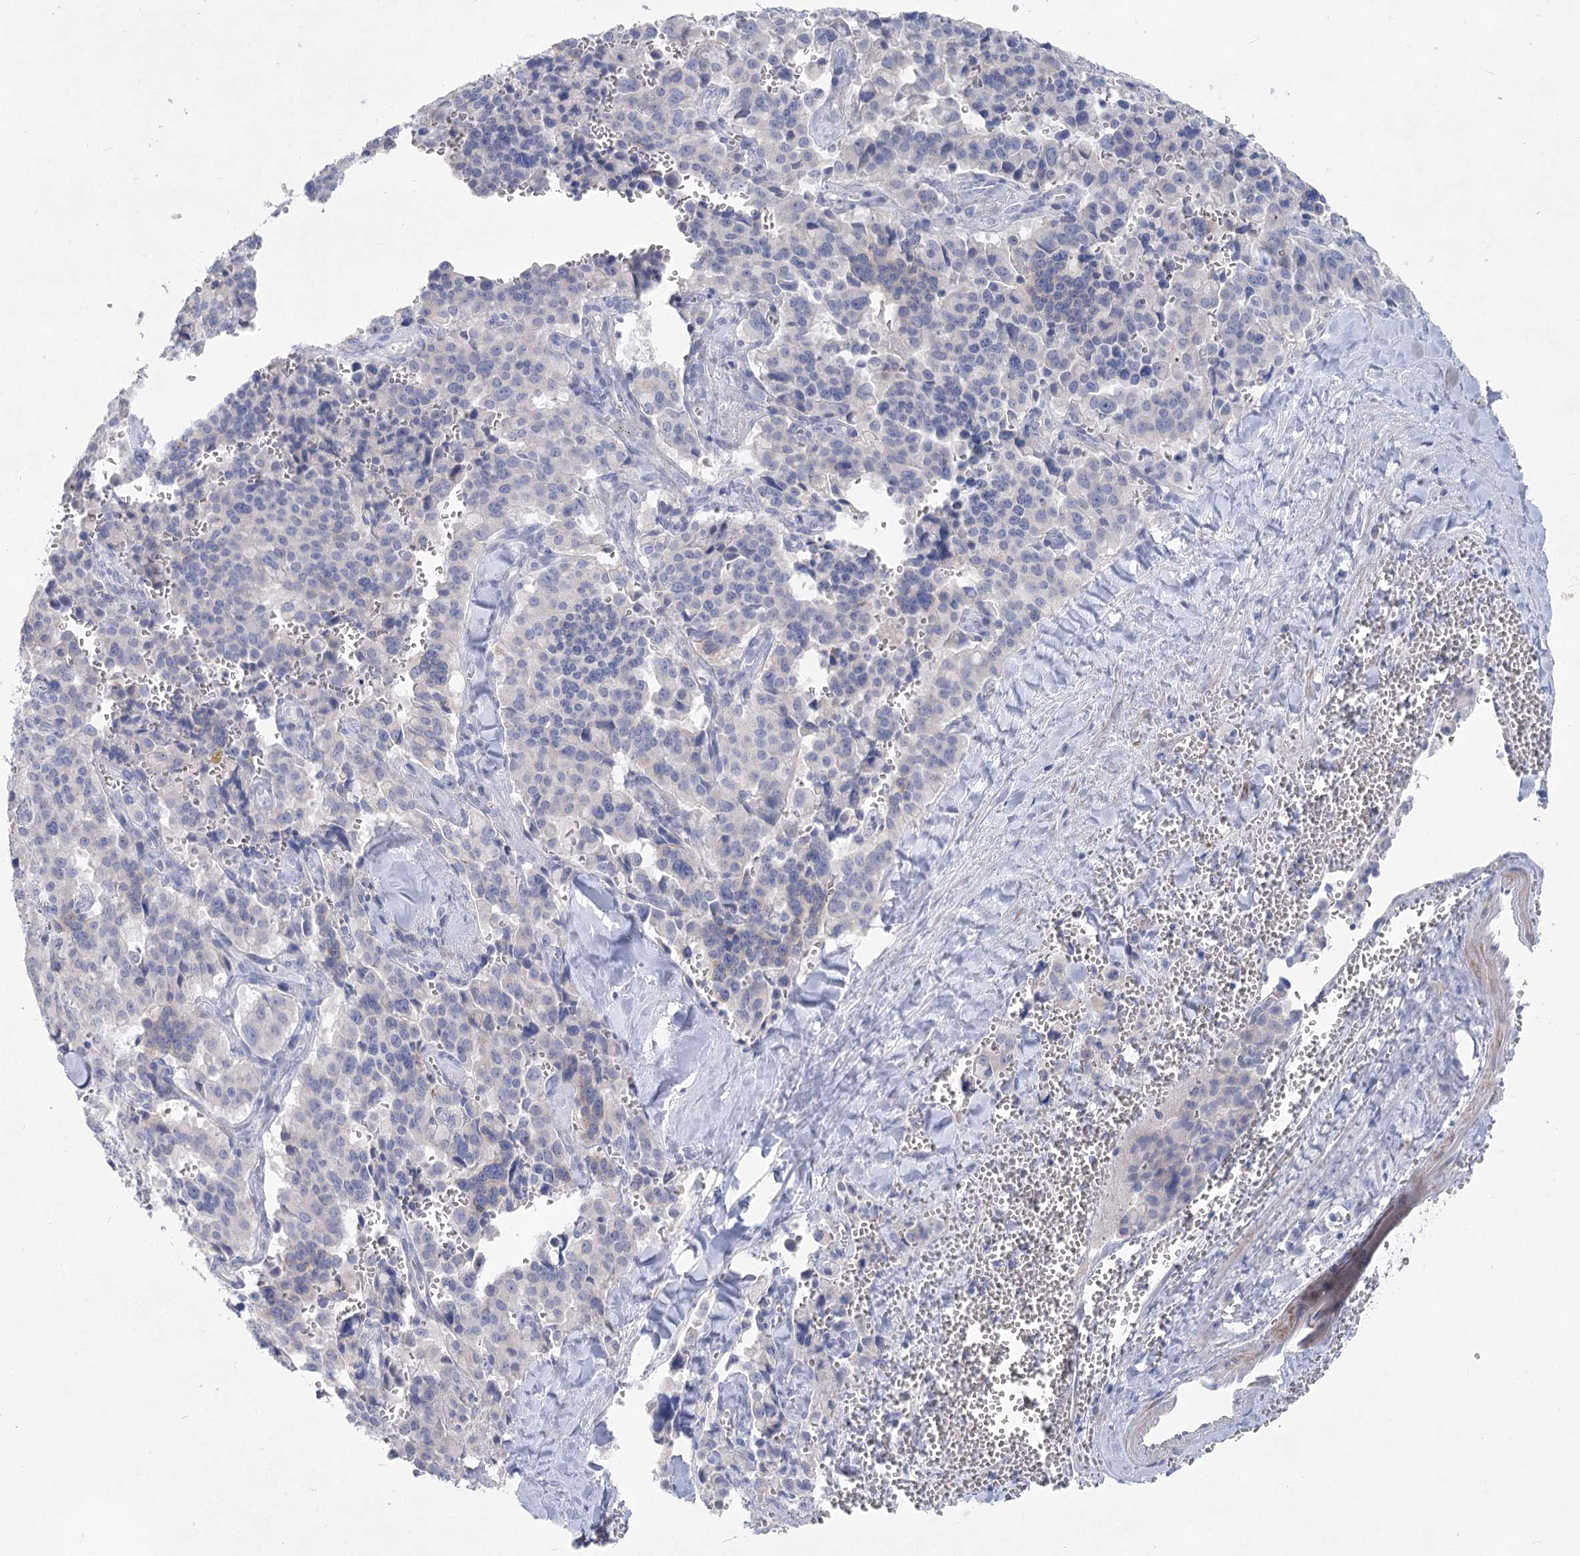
{"staining": {"intensity": "negative", "quantity": "none", "location": "none"}, "tissue": "pancreatic cancer", "cell_type": "Tumor cells", "image_type": "cancer", "snomed": [{"axis": "morphology", "description": "Adenocarcinoma, NOS"}, {"axis": "topography", "description": "Pancreas"}], "caption": "Immunohistochemistry micrograph of human pancreatic cancer (adenocarcinoma) stained for a protein (brown), which displays no staining in tumor cells. The staining was performed using DAB (3,3'-diaminobenzidine) to visualize the protein expression in brown, while the nuclei were stained in blue with hematoxylin (Magnification: 20x).", "gene": "WDR74", "patient": {"sex": "male", "age": 65}}